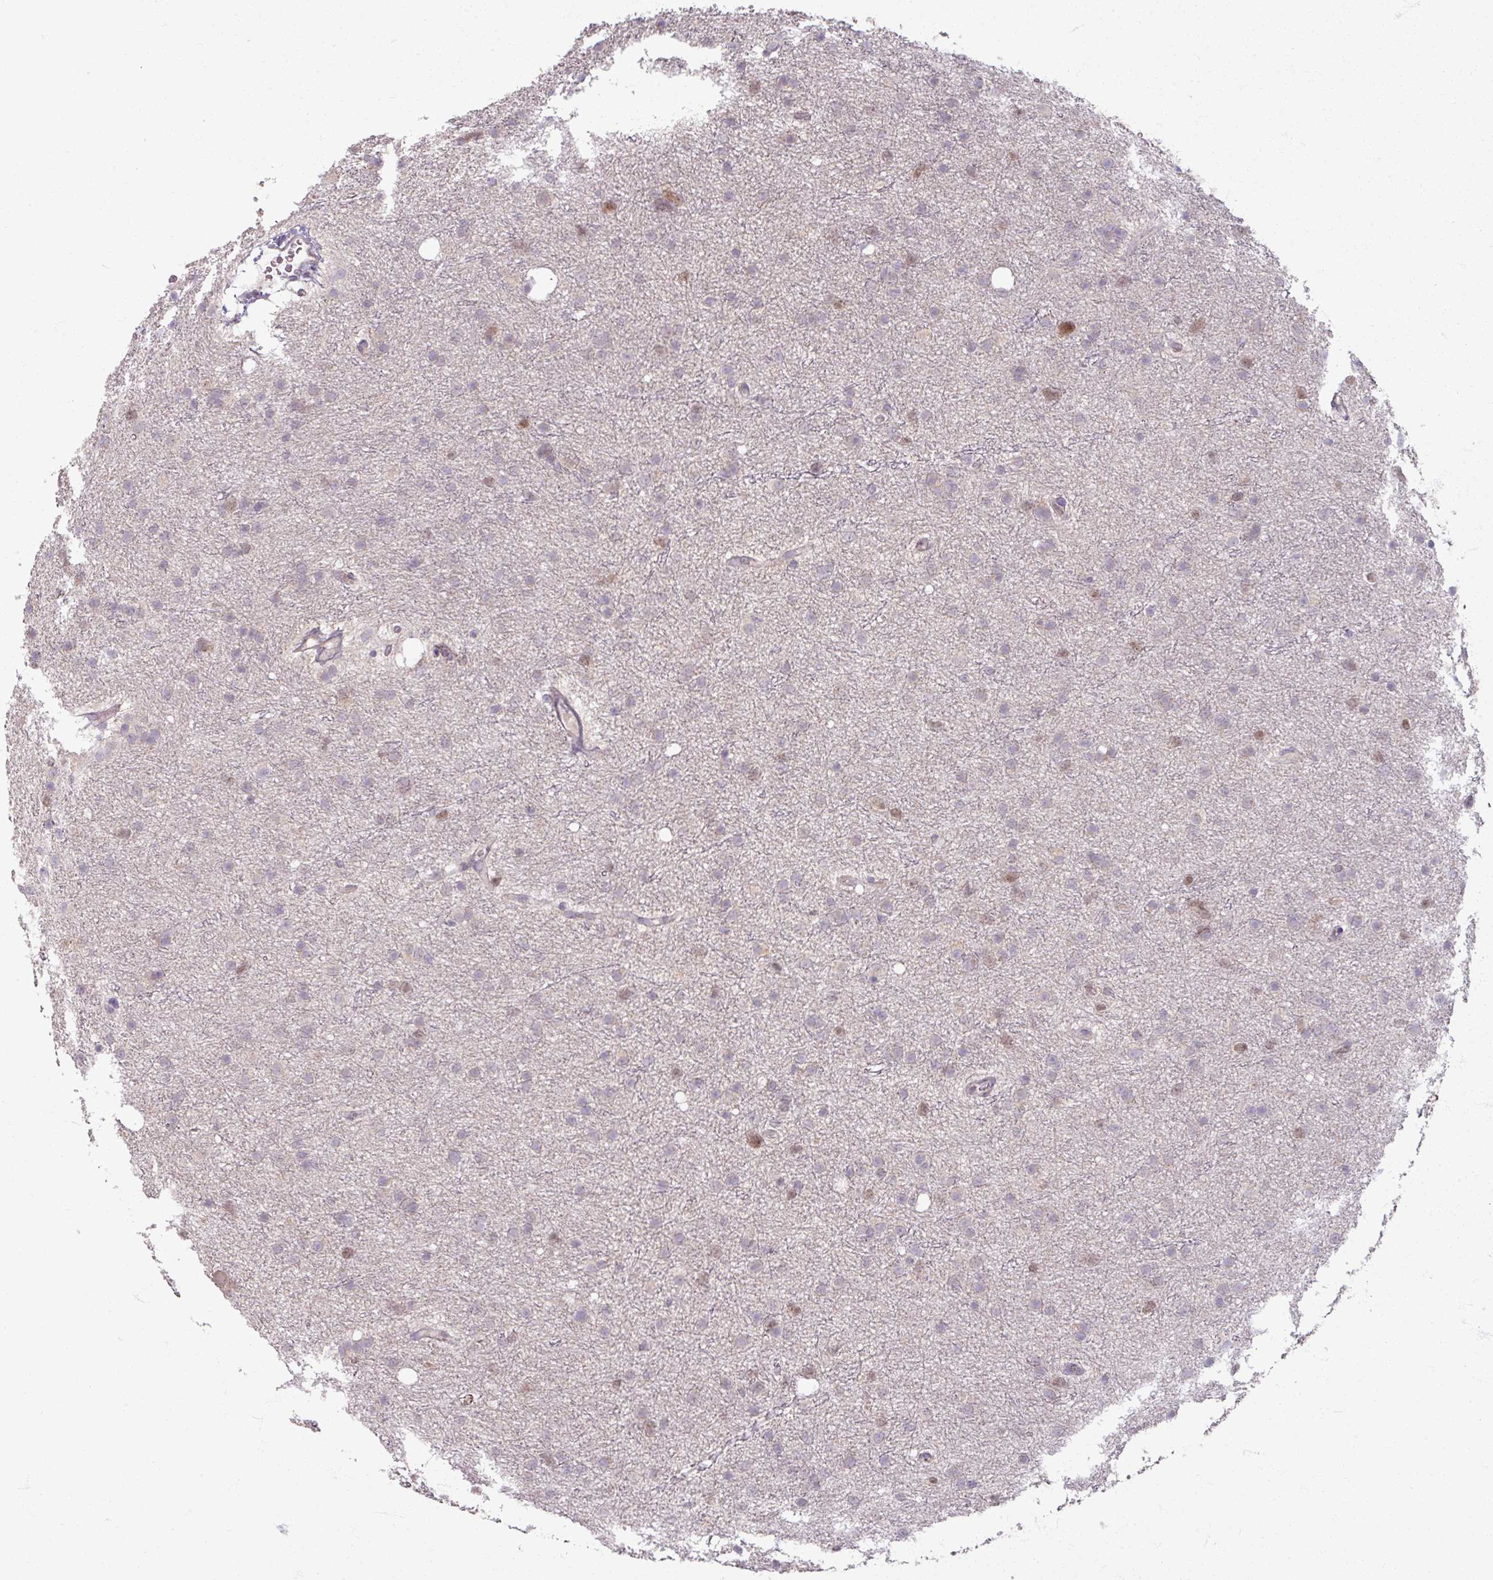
{"staining": {"intensity": "weak", "quantity": "<25%", "location": "cytoplasmic/membranous"}, "tissue": "glioma", "cell_type": "Tumor cells", "image_type": "cancer", "snomed": [{"axis": "morphology", "description": "Glioma, malignant, Low grade"}, {"axis": "topography", "description": "Cerebral cortex"}], "caption": "A micrograph of human malignant glioma (low-grade) is negative for staining in tumor cells.", "gene": "SOX11", "patient": {"sex": "female", "age": 39}}